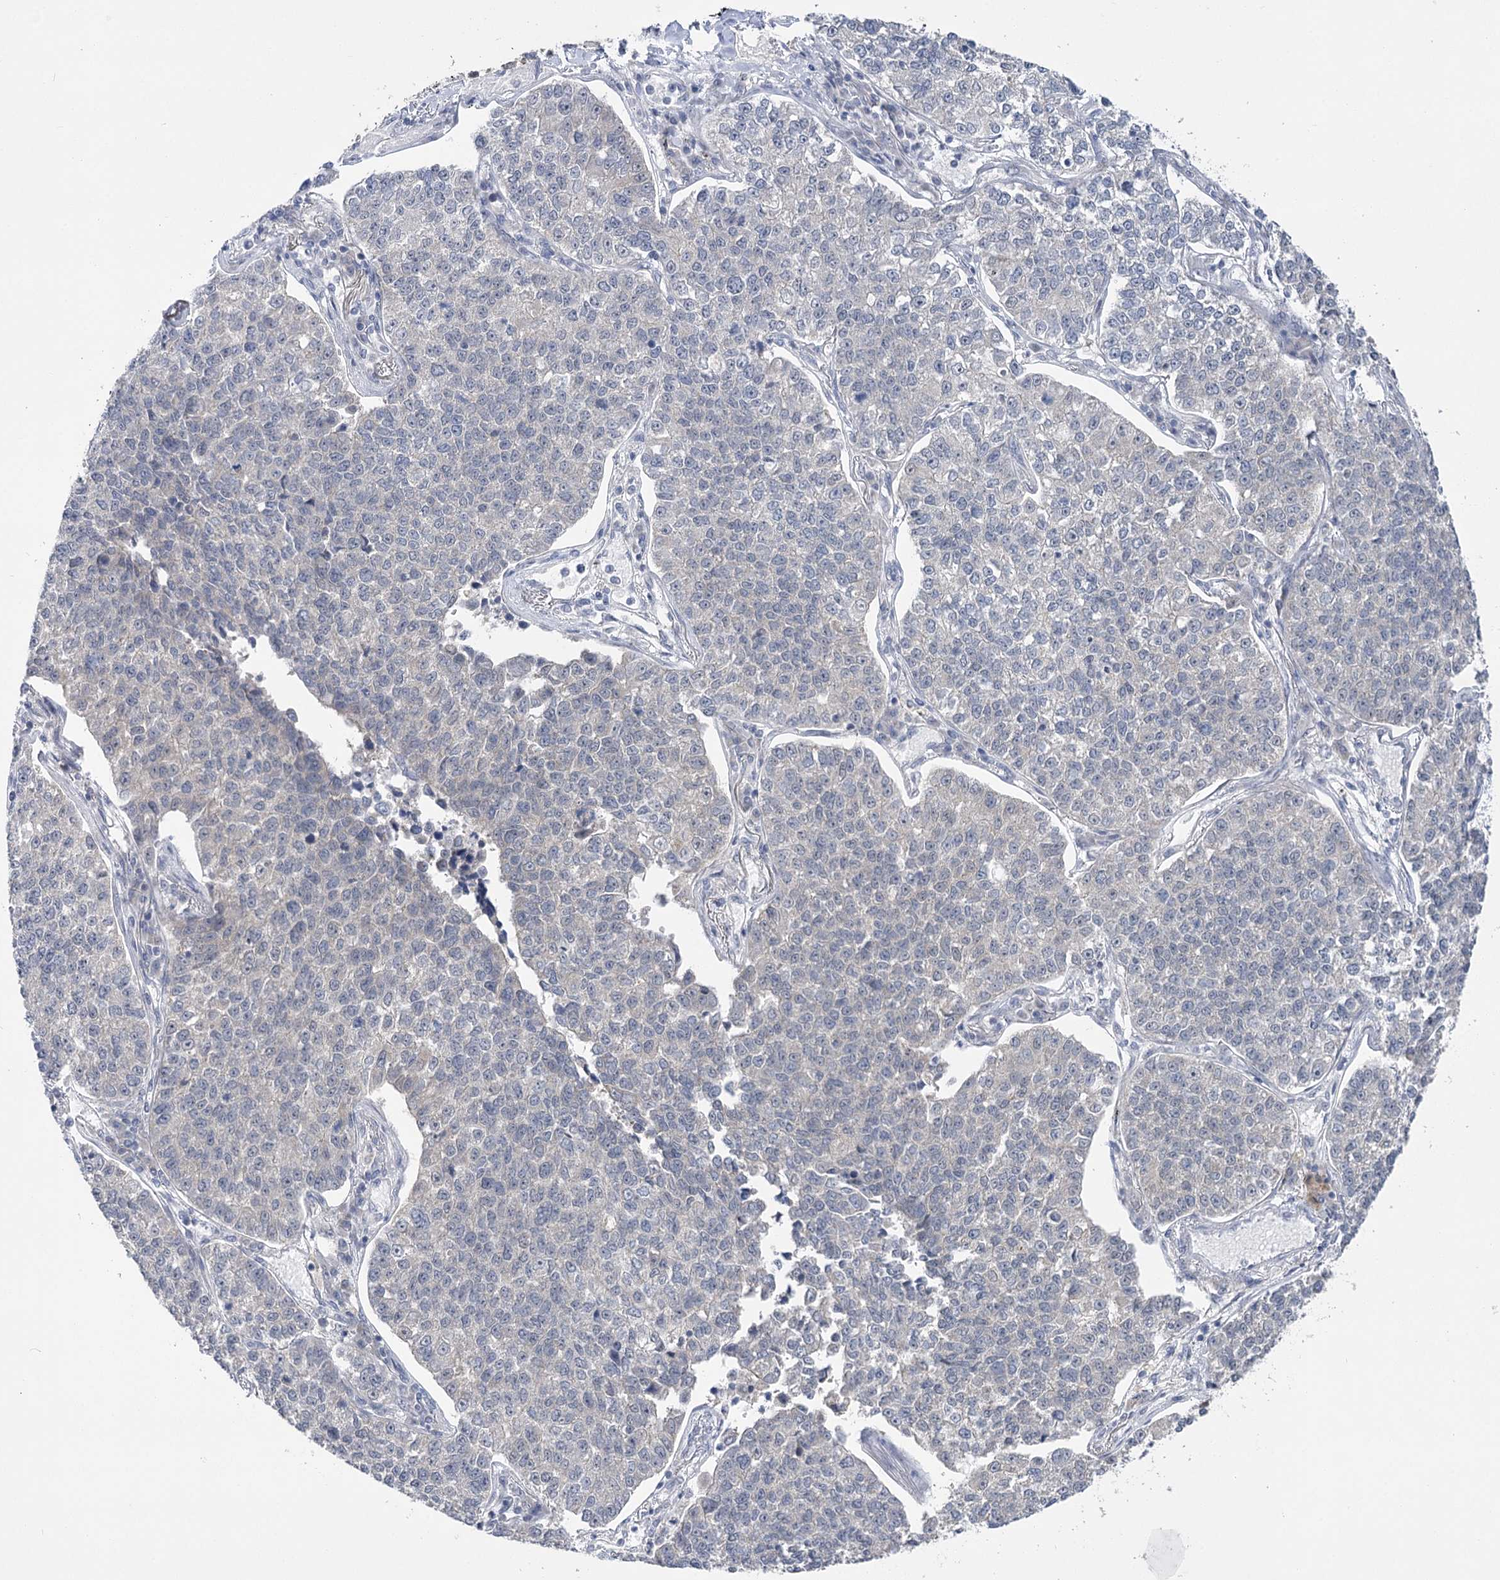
{"staining": {"intensity": "negative", "quantity": "none", "location": "none"}, "tissue": "lung cancer", "cell_type": "Tumor cells", "image_type": "cancer", "snomed": [{"axis": "morphology", "description": "Adenocarcinoma, NOS"}, {"axis": "topography", "description": "Lung"}], "caption": "Tumor cells show no significant protein staining in lung adenocarcinoma.", "gene": "PHYHIPL", "patient": {"sex": "male", "age": 49}}